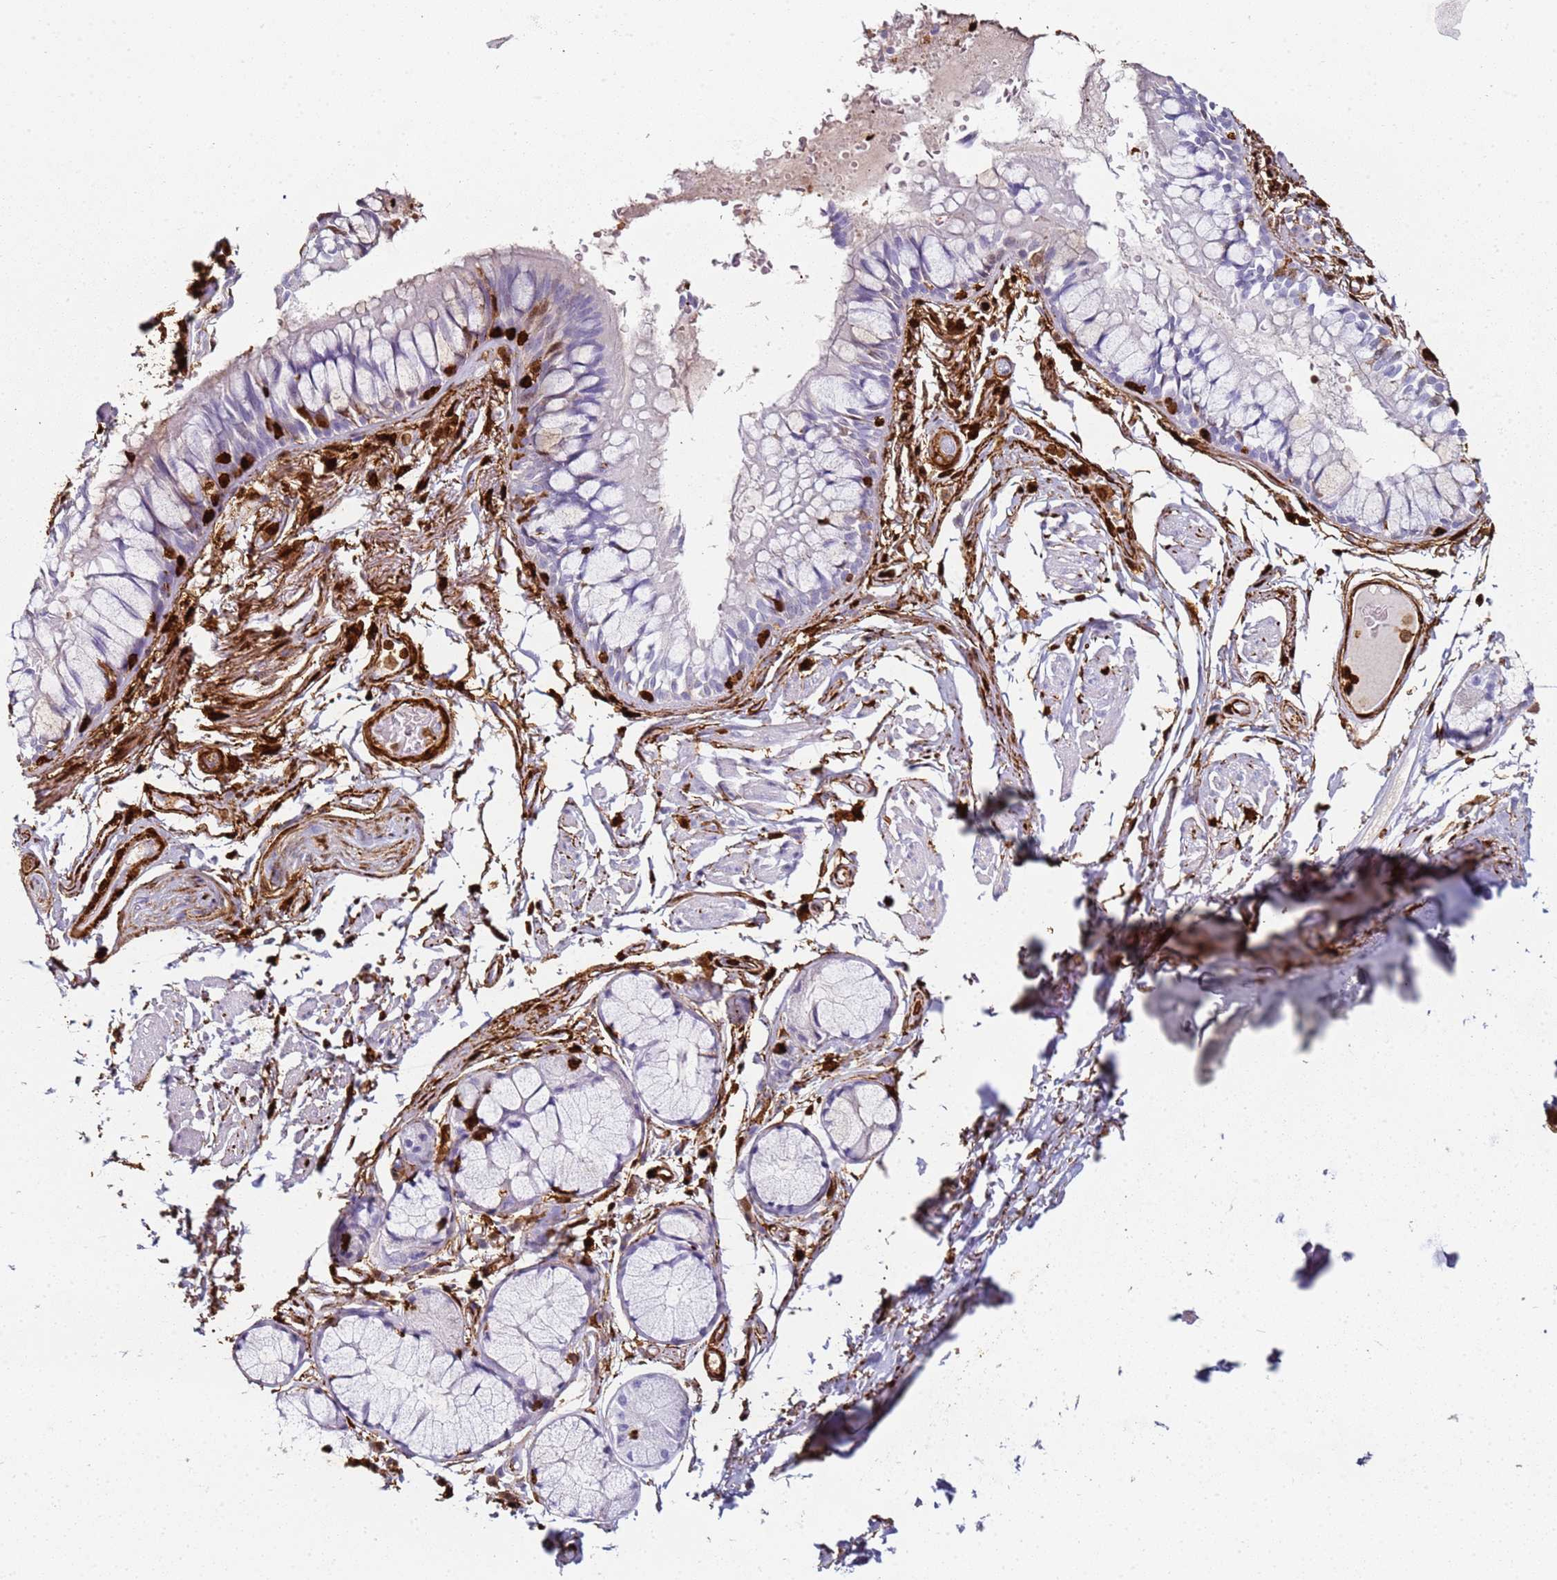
{"staining": {"intensity": "moderate", "quantity": "<25%", "location": "cytoplasmic/membranous,nuclear"}, "tissue": "bronchus", "cell_type": "Respiratory epithelial cells", "image_type": "normal", "snomed": [{"axis": "morphology", "description": "Normal tissue, NOS"}, {"axis": "topography", "description": "Bronchus"}], "caption": "Immunohistochemical staining of unremarkable human bronchus shows <25% levels of moderate cytoplasmic/membranous,nuclear protein staining in approximately <25% of respiratory epithelial cells. Immunohistochemistry (ihc) stains the protein in brown and the nuclei are stained blue.", "gene": "S100A4", "patient": {"sex": "male", "age": 70}}